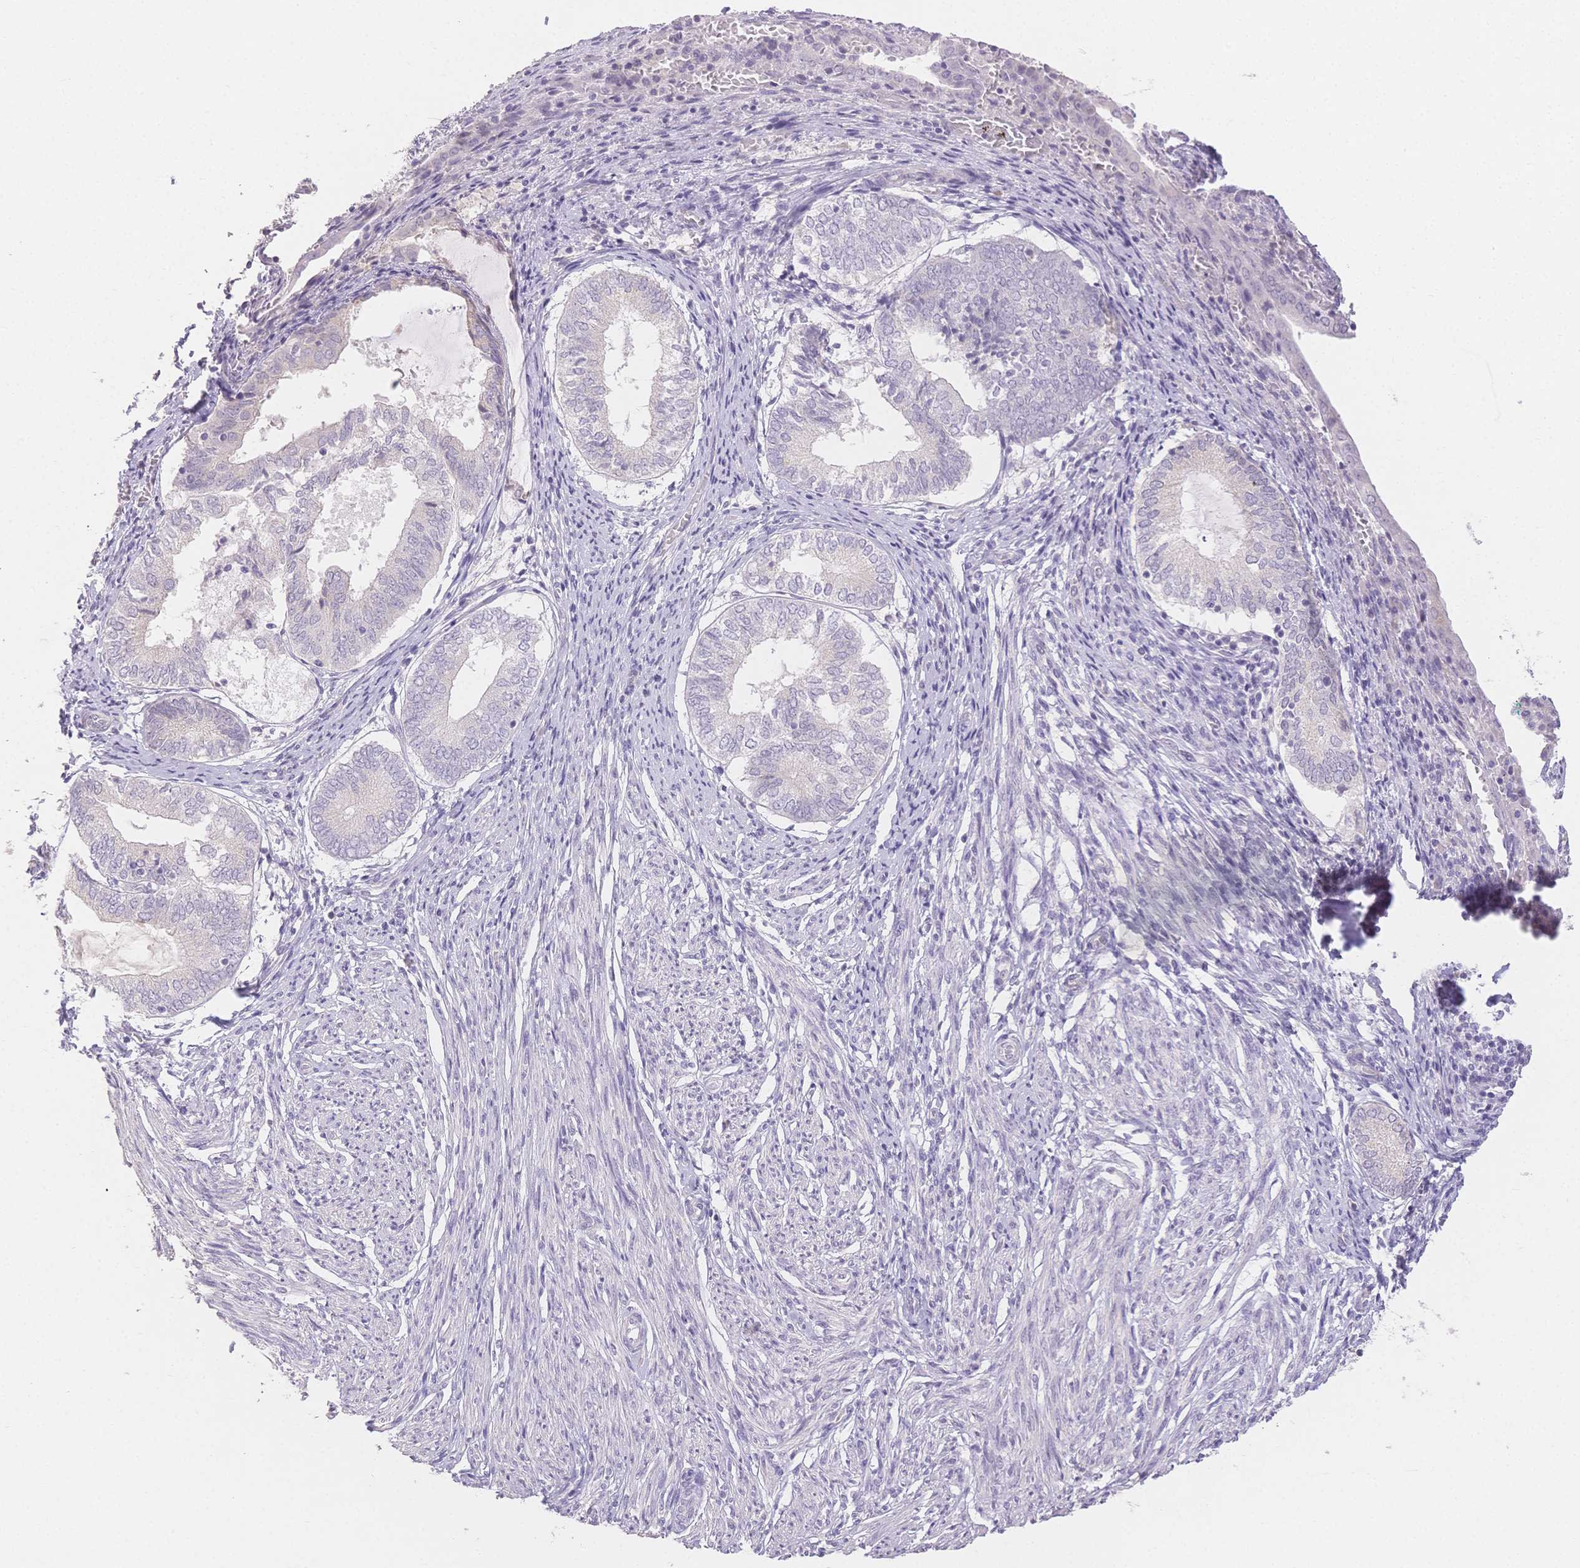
{"staining": {"intensity": "negative", "quantity": "none", "location": "none"}, "tissue": "endometrium", "cell_type": "Cells in endometrial stroma", "image_type": "normal", "snomed": [{"axis": "morphology", "description": "Normal tissue, NOS"}, {"axis": "topography", "description": "Endometrium"}], "caption": "Normal endometrium was stained to show a protein in brown. There is no significant expression in cells in endometrial stroma. (Stains: DAB IHC with hematoxylin counter stain, Microscopy: brightfield microscopy at high magnification).", "gene": "SUV39H2", "patient": {"sex": "female", "age": 50}}